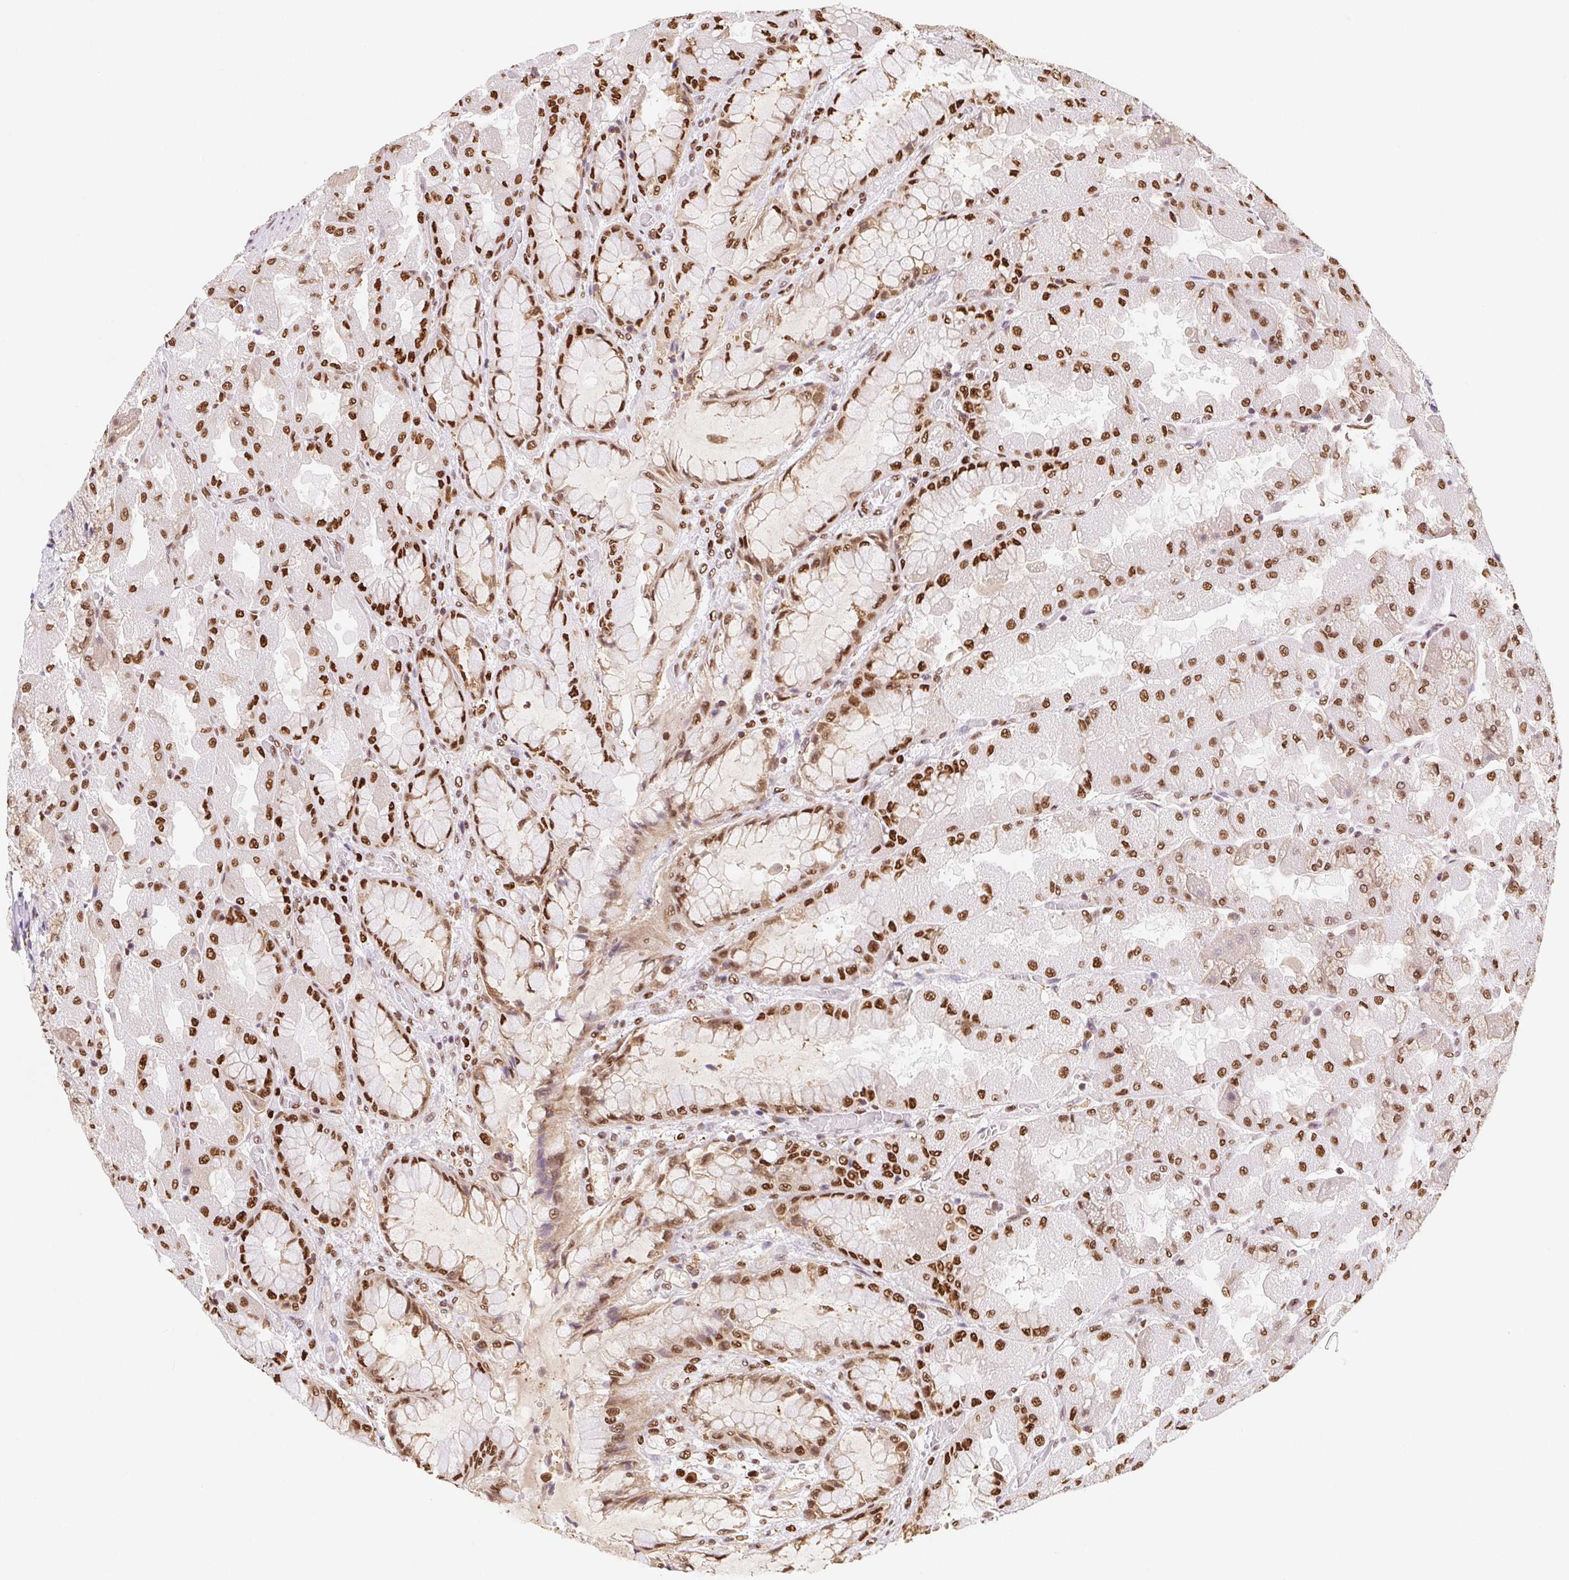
{"staining": {"intensity": "strong", "quantity": ">75%", "location": "nuclear"}, "tissue": "stomach", "cell_type": "Glandular cells", "image_type": "normal", "snomed": [{"axis": "morphology", "description": "Normal tissue, NOS"}, {"axis": "topography", "description": "Stomach"}], "caption": "Protein staining shows strong nuclear expression in approximately >75% of glandular cells in unremarkable stomach. Ihc stains the protein of interest in brown and the nuclei are stained blue.", "gene": "SETSIP", "patient": {"sex": "female", "age": 61}}